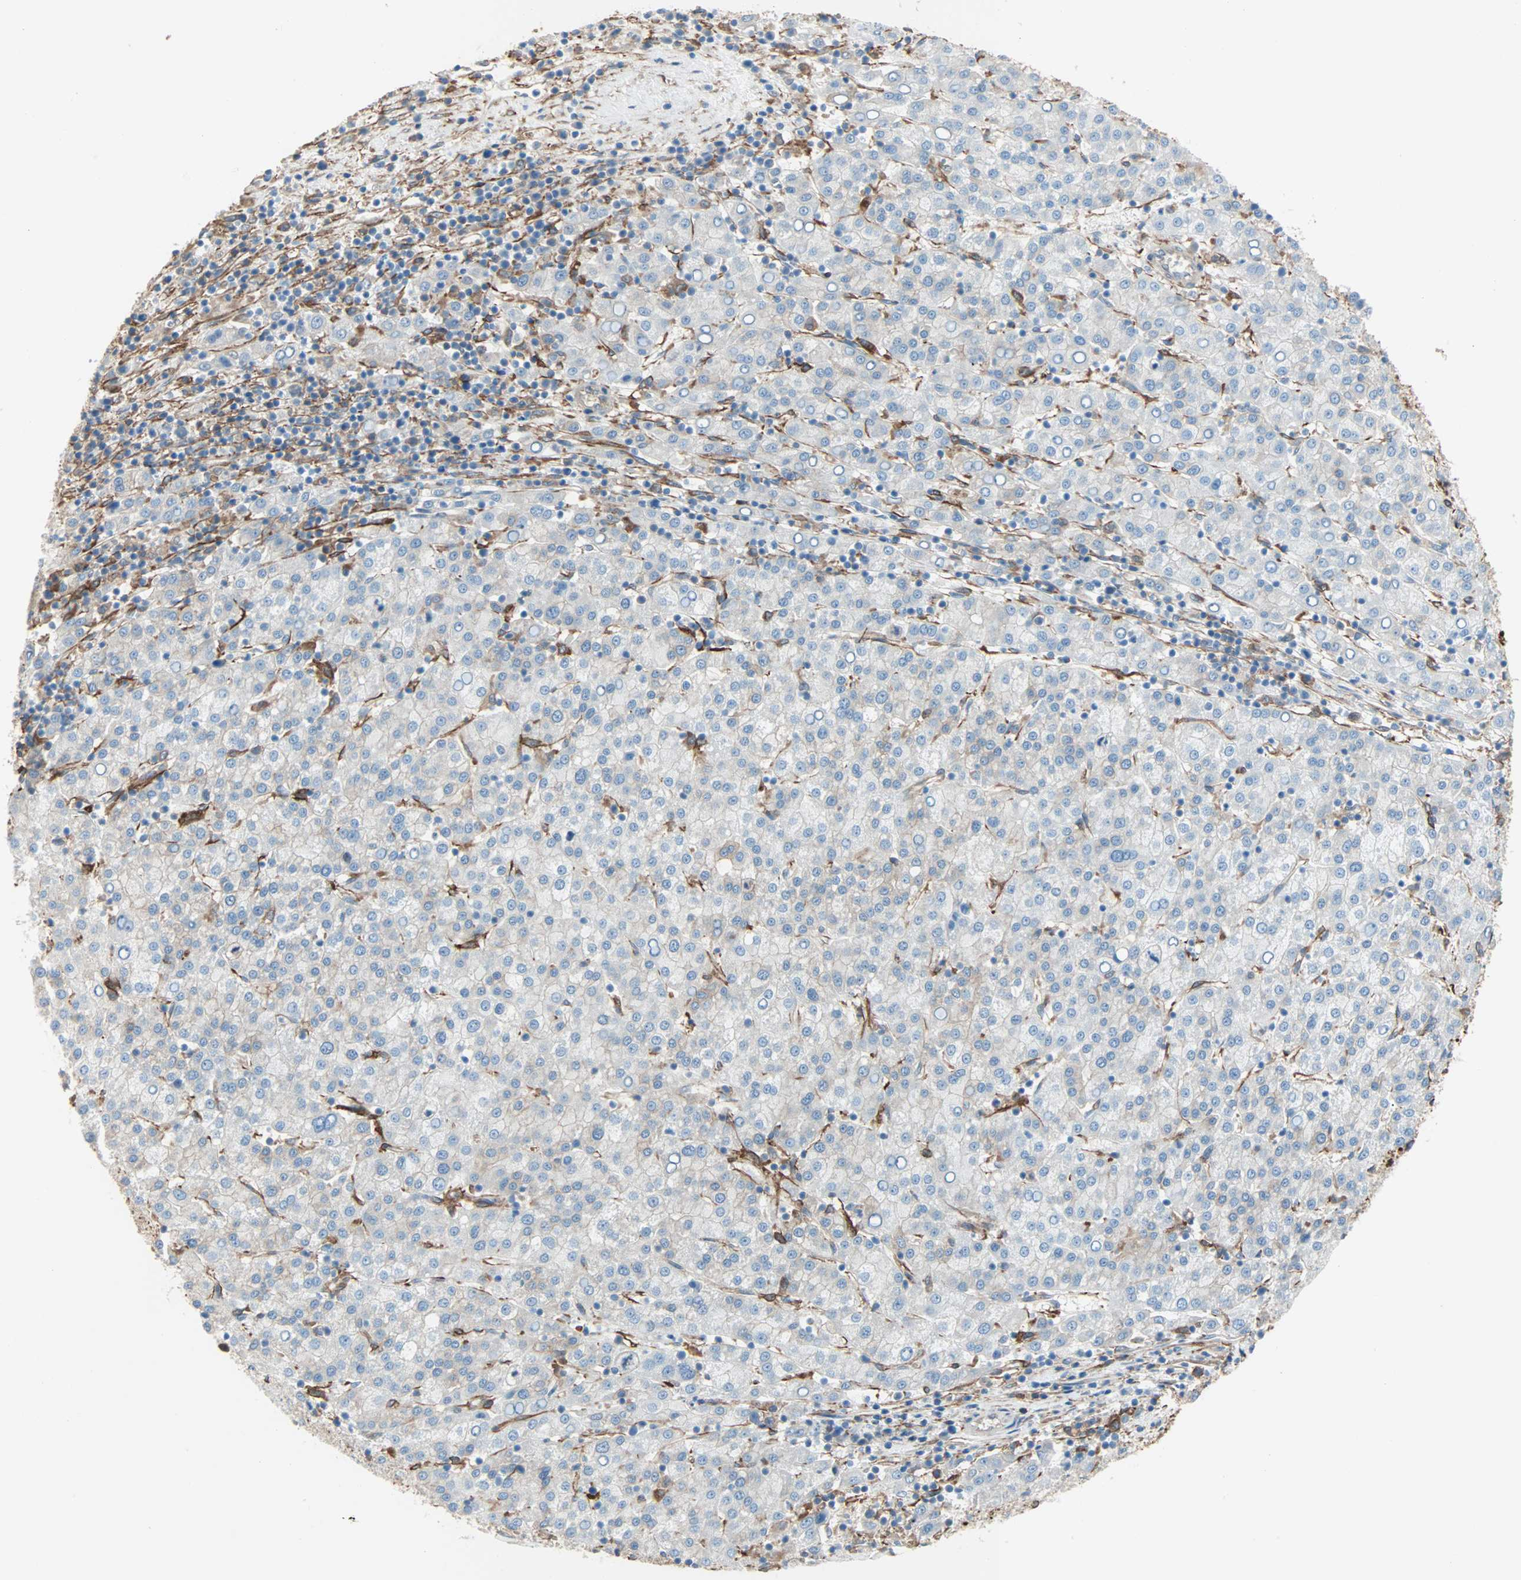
{"staining": {"intensity": "weak", "quantity": "<25%", "location": "cytoplasmic/membranous"}, "tissue": "liver cancer", "cell_type": "Tumor cells", "image_type": "cancer", "snomed": [{"axis": "morphology", "description": "Carcinoma, Hepatocellular, NOS"}, {"axis": "topography", "description": "Liver"}], "caption": "High magnification brightfield microscopy of hepatocellular carcinoma (liver) stained with DAB (3,3'-diaminobenzidine) (brown) and counterstained with hematoxylin (blue): tumor cells show no significant expression.", "gene": "EPB41L2", "patient": {"sex": "female", "age": 58}}